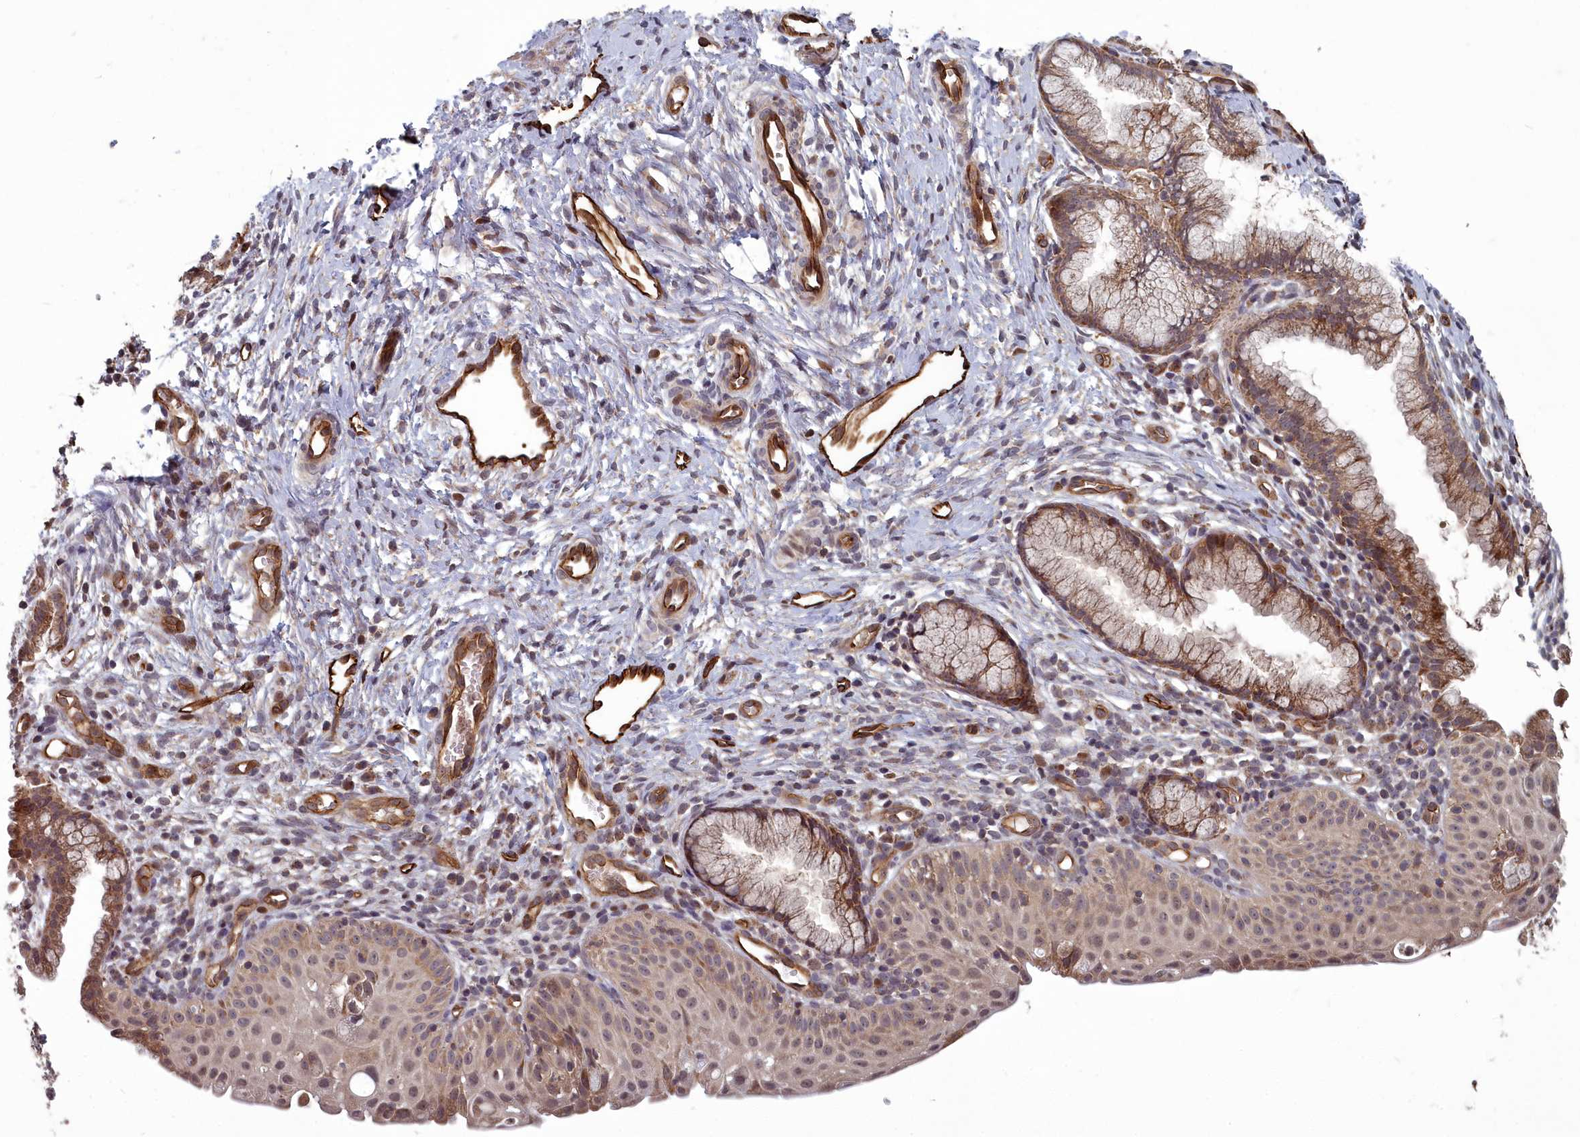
{"staining": {"intensity": "moderate", "quantity": ">75%", "location": "cytoplasmic/membranous"}, "tissue": "cervix", "cell_type": "Glandular cells", "image_type": "normal", "snomed": [{"axis": "morphology", "description": "Normal tissue, NOS"}, {"axis": "topography", "description": "Cervix"}], "caption": "Immunohistochemical staining of unremarkable human cervix shows moderate cytoplasmic/membranous protein expression in approximately >75% of glandular cells. The protein of interest is stained brown, and the nuclei are stained in blue (DAB (3,3'-diaminobenzidine) IHC with brightfield microscopy, high magnification).", "gene": "TSPYL4", "patient": {"sex": "female", "age": 36}}